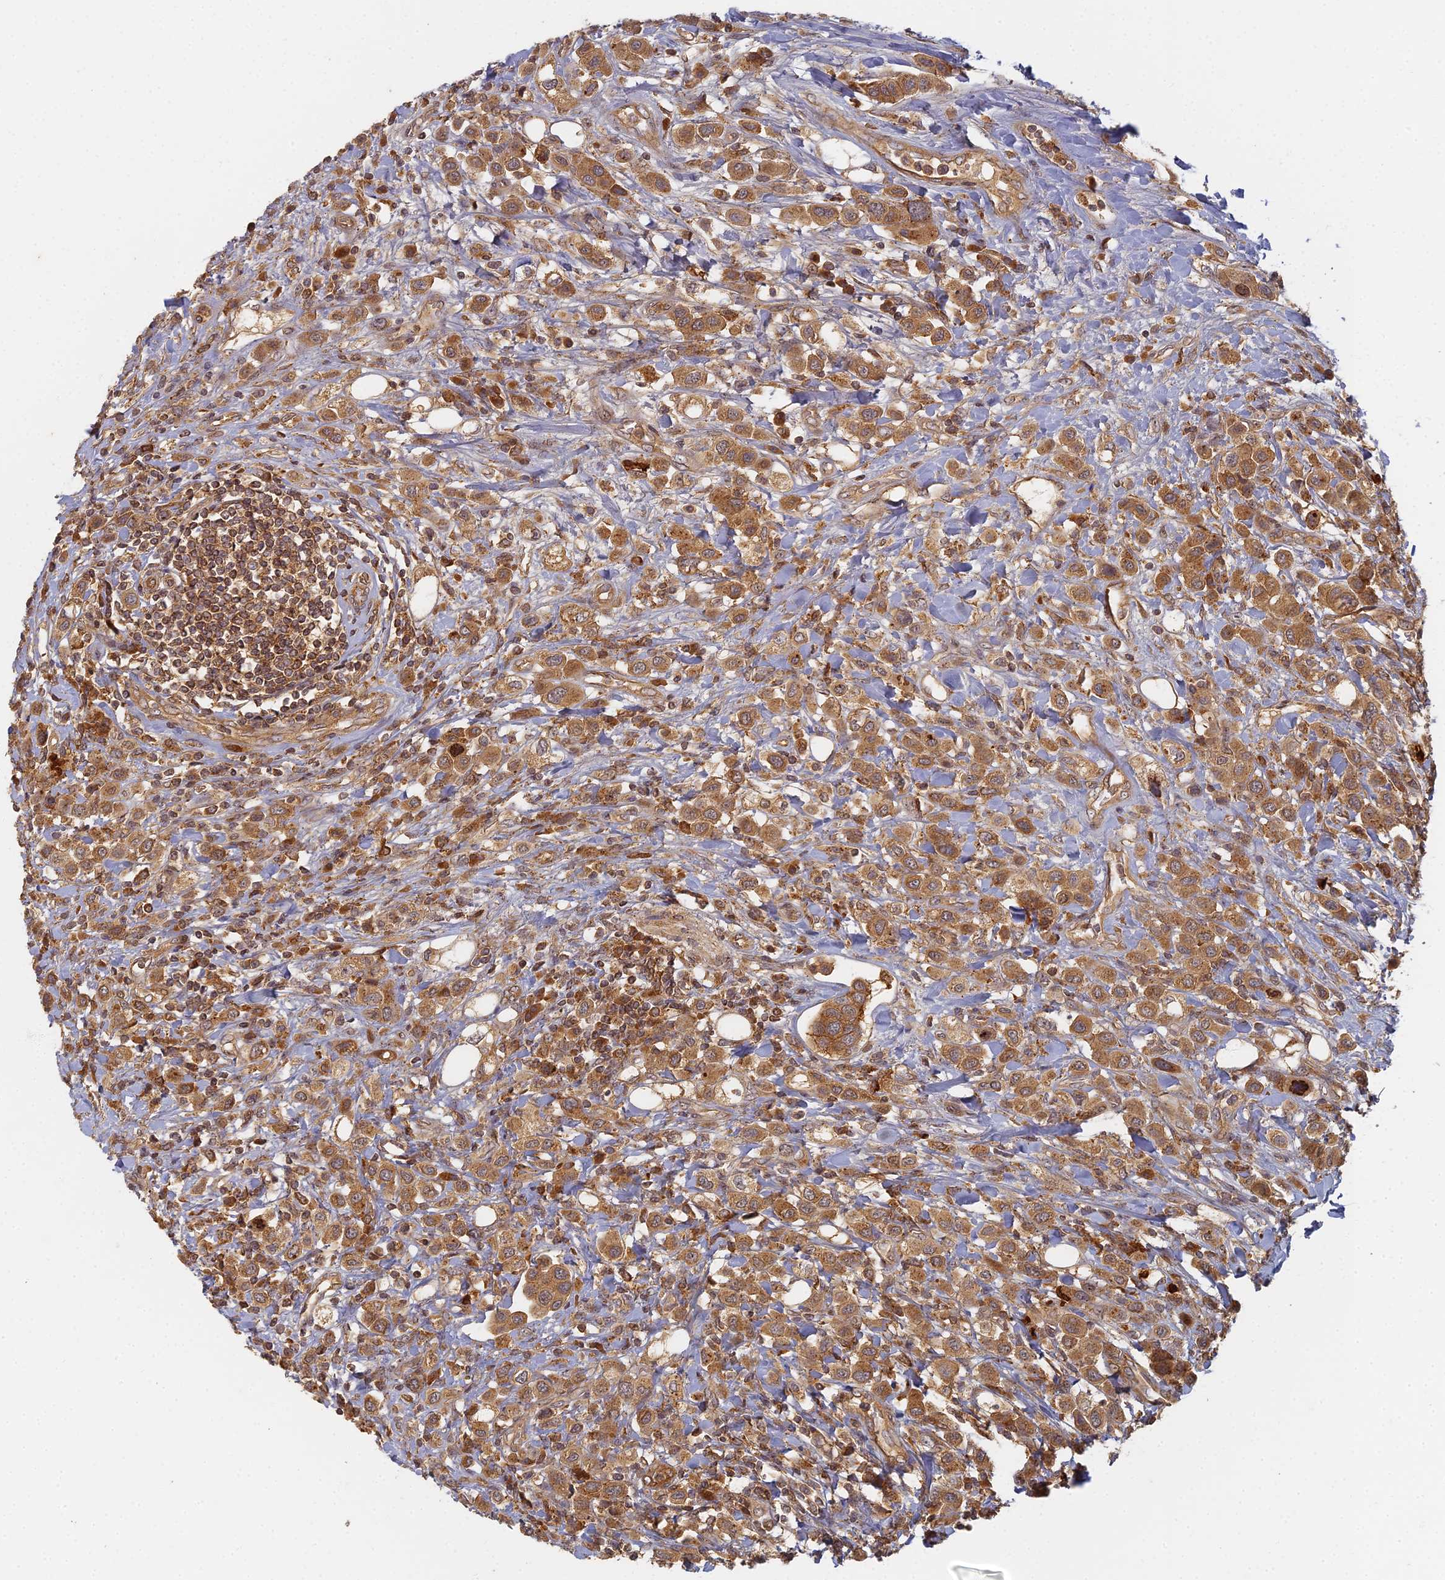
{"staining": {"intensity": "moderate", "quantity": ">75%", "location": "cytoplasmic/membranous"}, "tissue": "urothelial cancer", "cell_type": "Tumor cells", "image_type": "cancer", "snomed": [{"axis": "morphology", "description": "Urothelial carcinoma, High grade"}, {"axis": "topography", "description": "Urinary bladder"}], "caption": "Urothelial cancer tissue demonstrates moderate cytoplasmic/membranous expression in approximately >75% of tumor cells", "gene": "INO80D", "patient": {"sex": "male", "age": 50}}